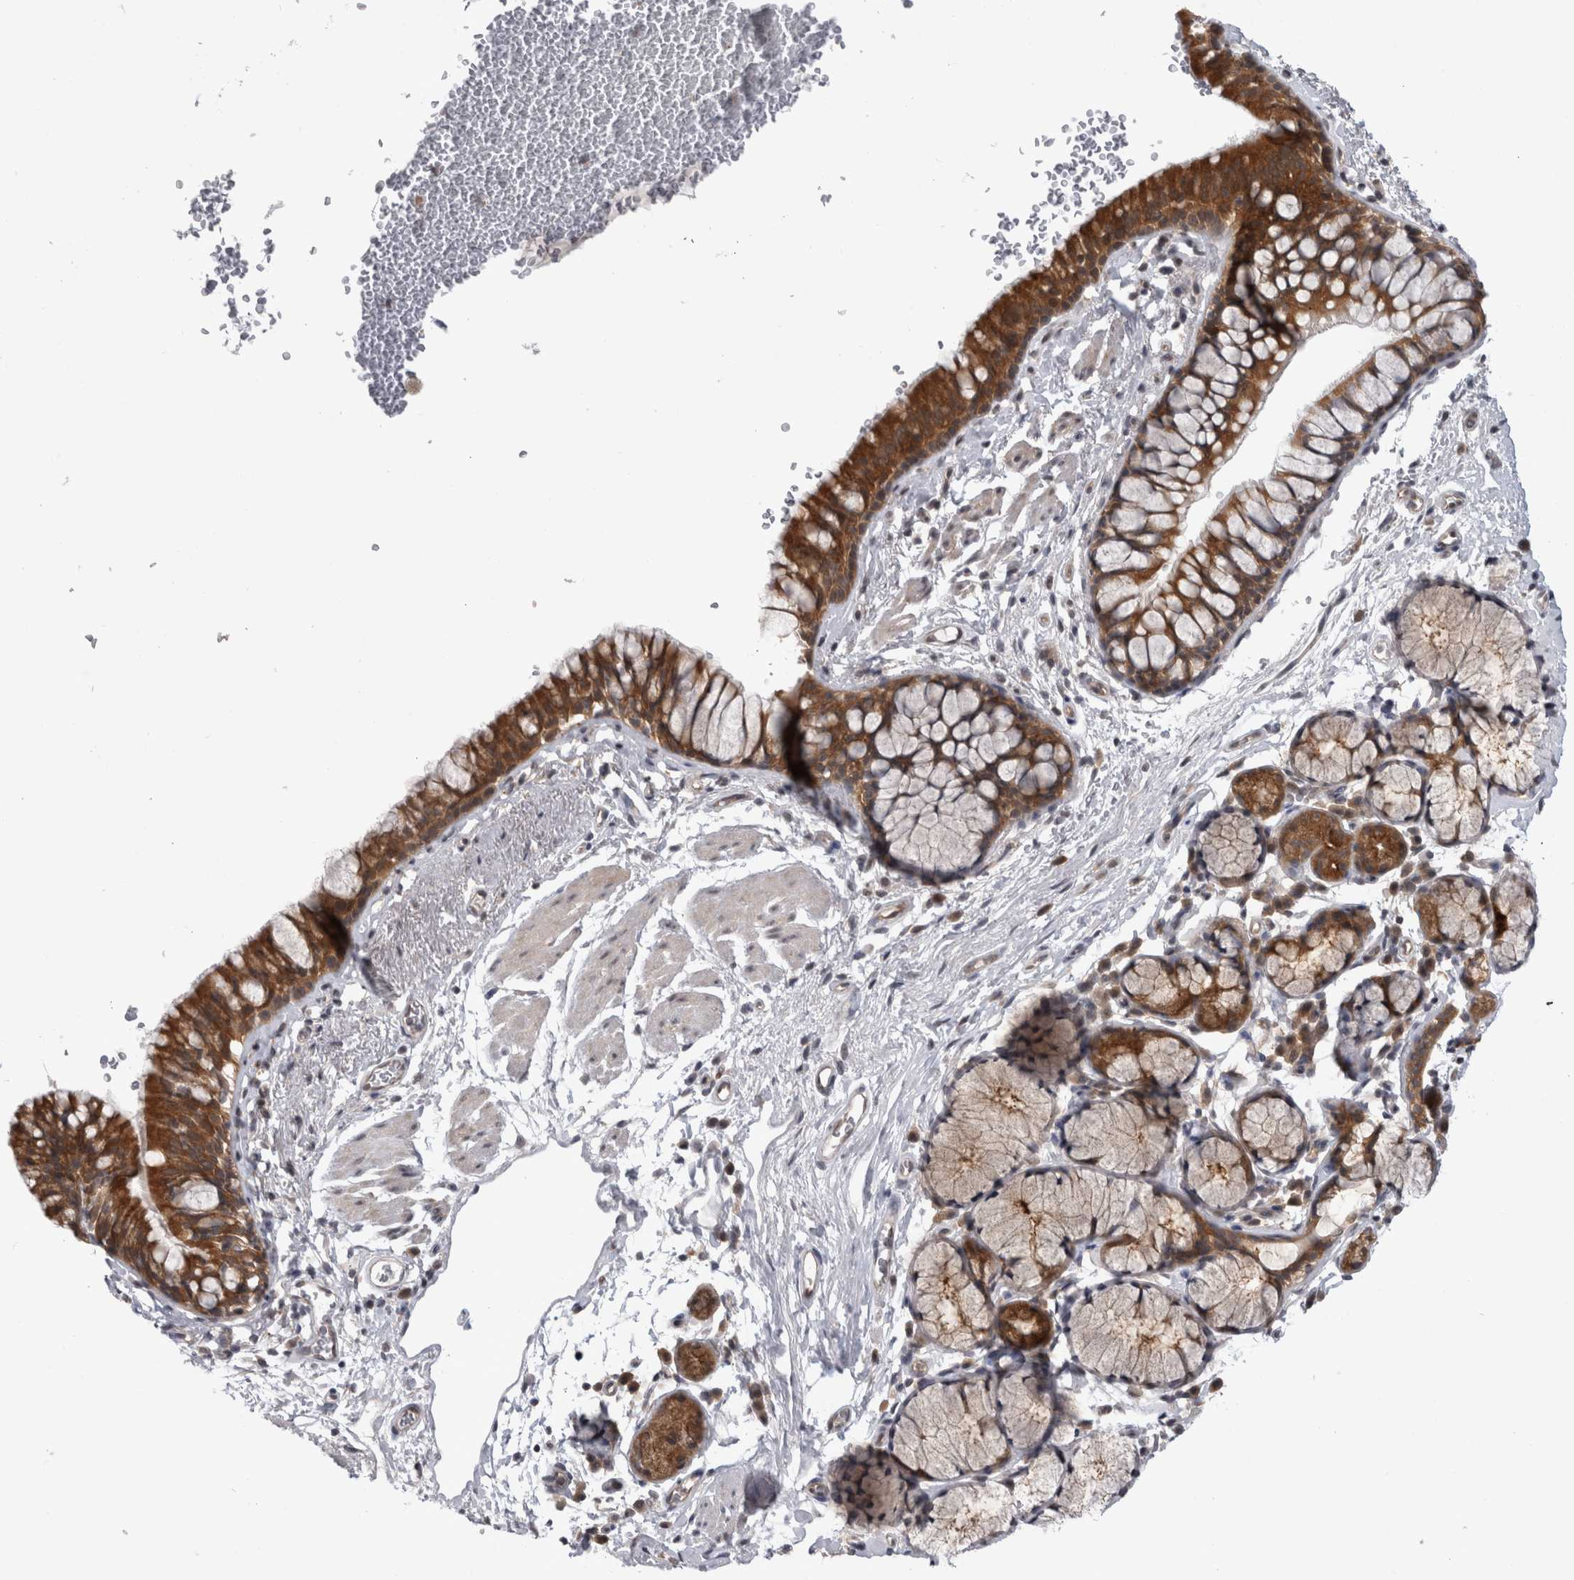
{"staining": {"intensity": "strong", "quantity": ">75%", "location": "cytoplasmic/membranous"}, "tissue": "bronchus", "cell_type": "Respiratory epithelial cells", "image_type": "normal", "snomed": [{"axis": "morphology", "description": "Normal tissue, NOS"}, {"axis": "topography", "description": "Cartilage tissue"}, {"axis": "topography", "description": "Bronchus"}], "caption": "Immunohistochemistry (IHC) histopathology image of benign bronchus: human bronchus stained using immunohistochemistry demonstrates high levels of strong protein expression localized specifically in the cytoplasmic/membranous of respiratory epithelial cells, appearing as a cytoplasmic/membranous brown color.", "gene": "PSMB2", "patient": {"sex": "female", "age": 53}}